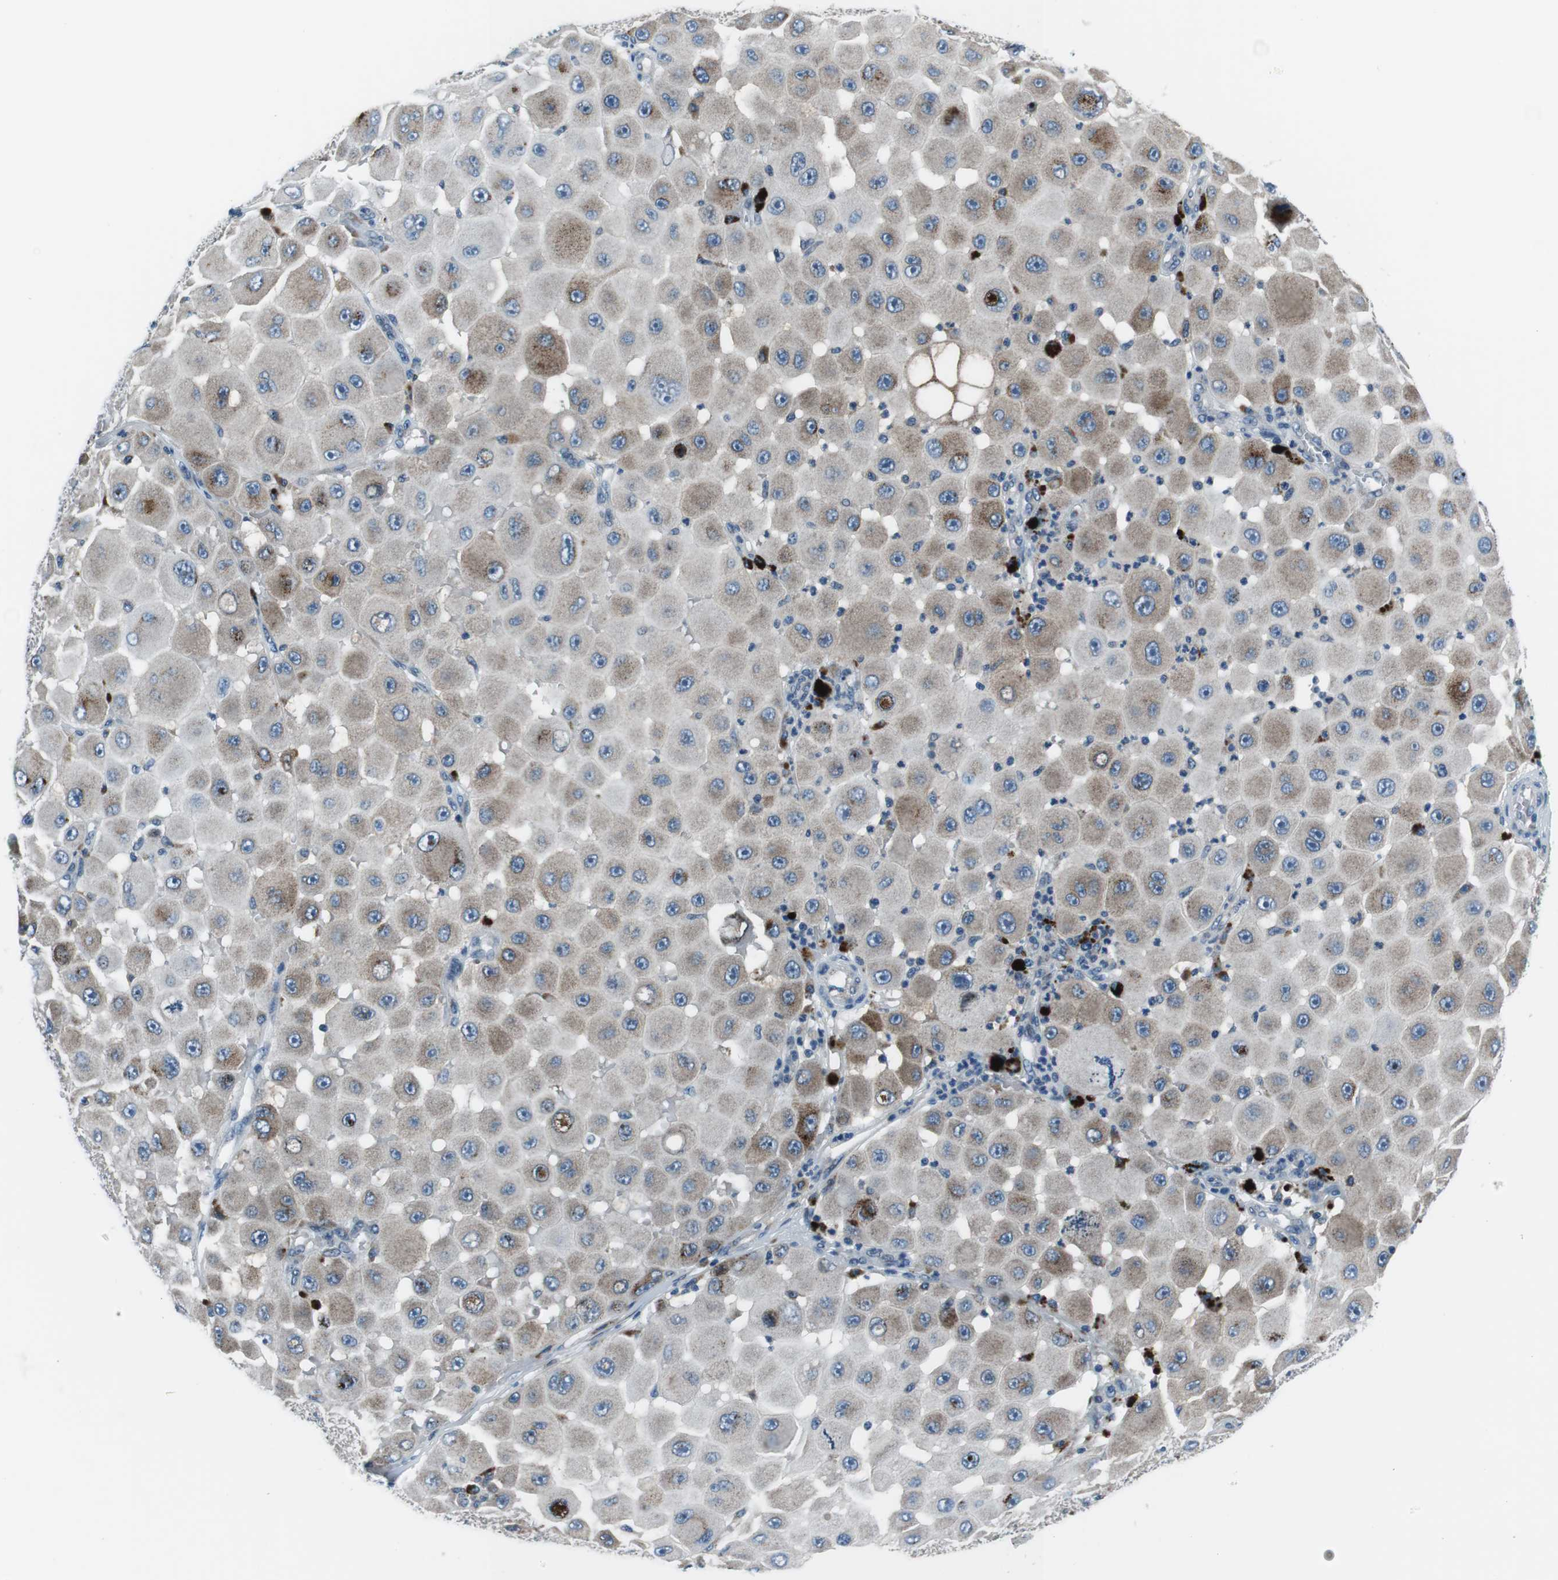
{"staining": {"intensity": "weak", "quantity": "<25%", "location": "cytoplasmic/membranous"}, "tissue": "melanoma", "cell_type": "Tumor cells", "image_type": "cancer", "snomed": [{"axis": "morphology", "description": "Malignant melanoma, NOS"}, {"axis": "topography", "description": "Skin"}], "caption": "There is no significant expression in tumor cells of melanoma.", "gene": "NUCB2", "patient": {"sex": "female", "age": 81}}